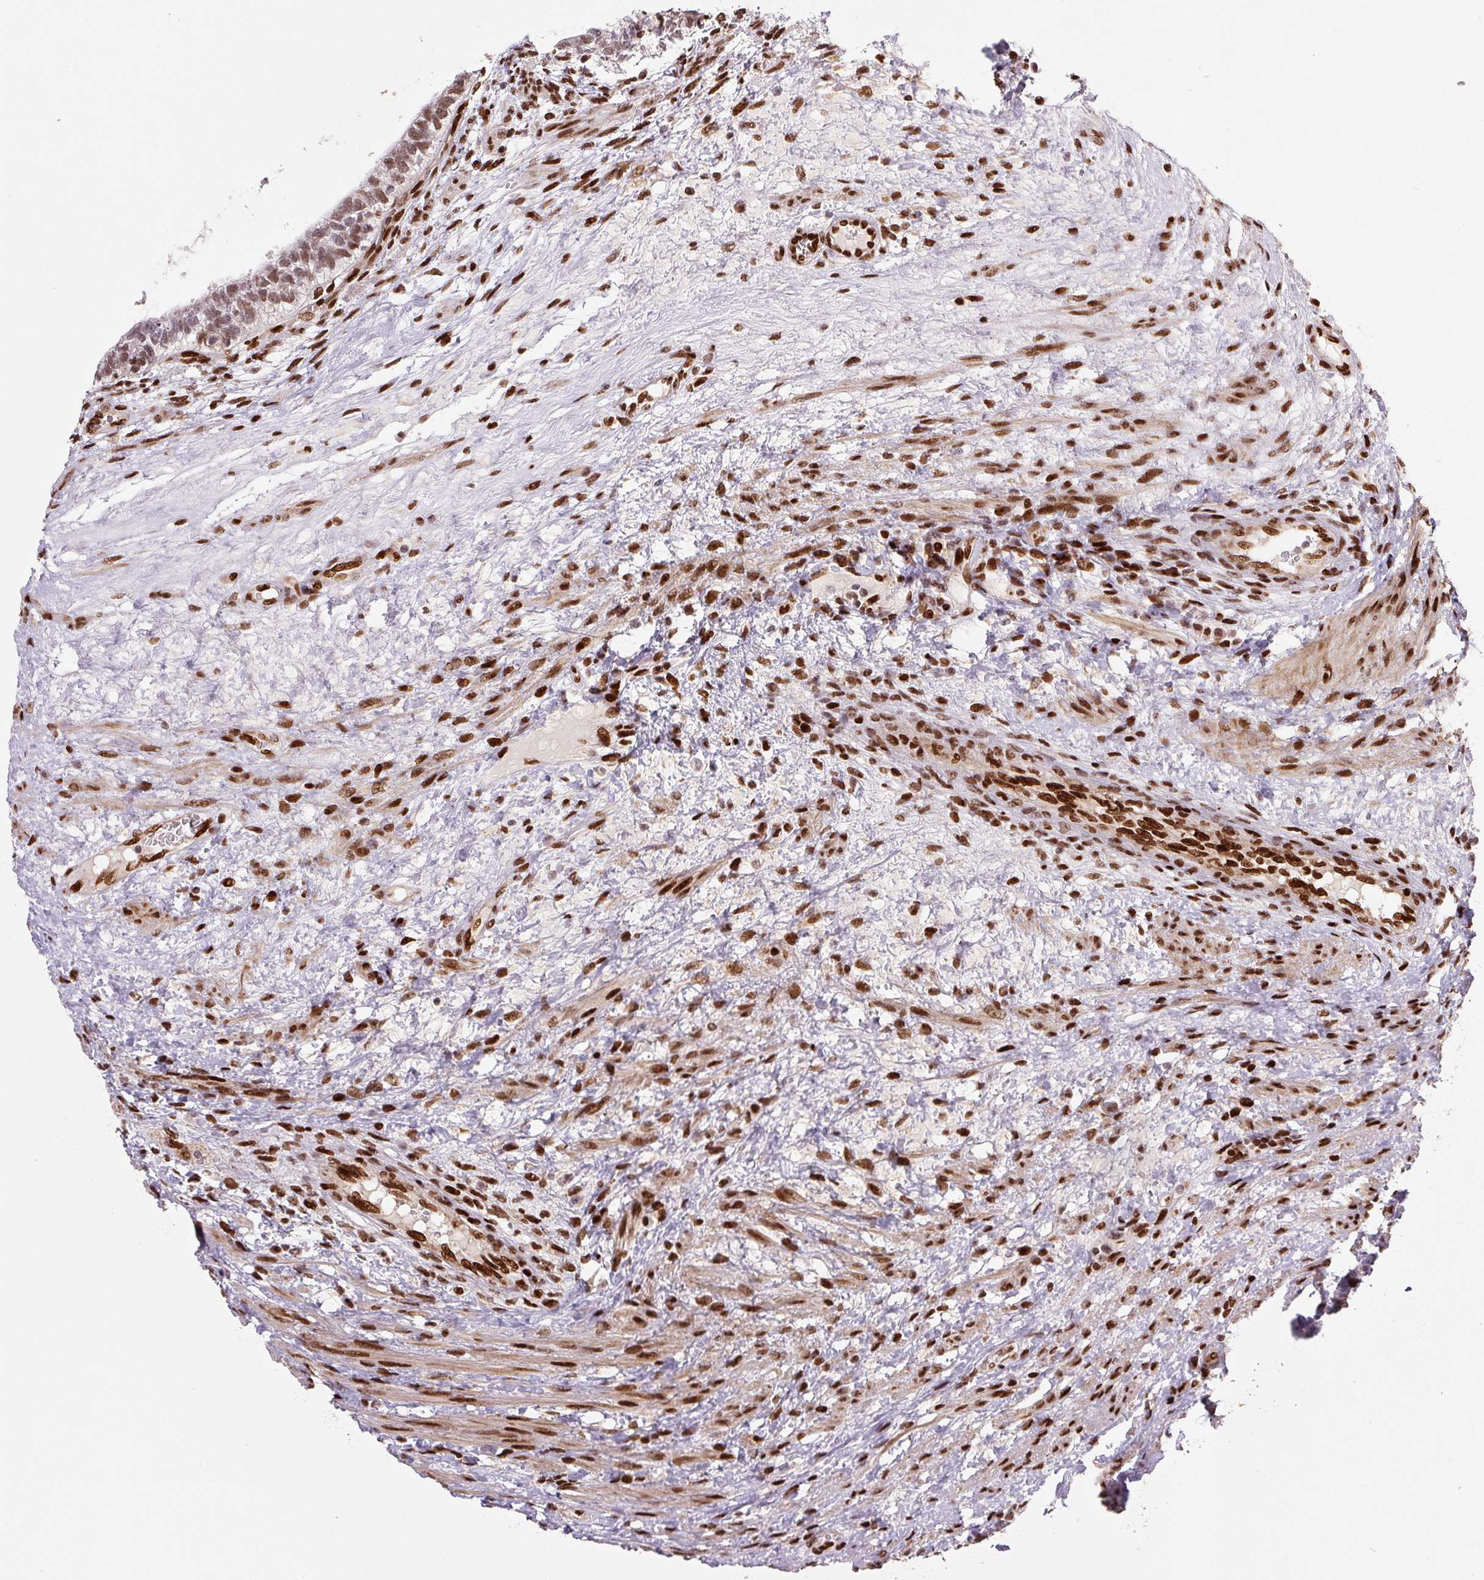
{"staining": {"intensity": "moderate", "quantity": ">75%", "location": "nuclear"}, "tissue": "testis cancer", "cell_type": "Tumor cells", "image_type": "cancer", "snomed": [{"axis": "morphology", "description": "Carcinoma, Embryonal, NOS"}, {"axis": "topography", "description": "Testis"}], "caption": "A brown stain shows moderate nuclear staining of a protein in embryonal carcinoma (testis) tumor cells.", "gene": "PYDC2", "patient": {"sex": "male", "age": 26}}